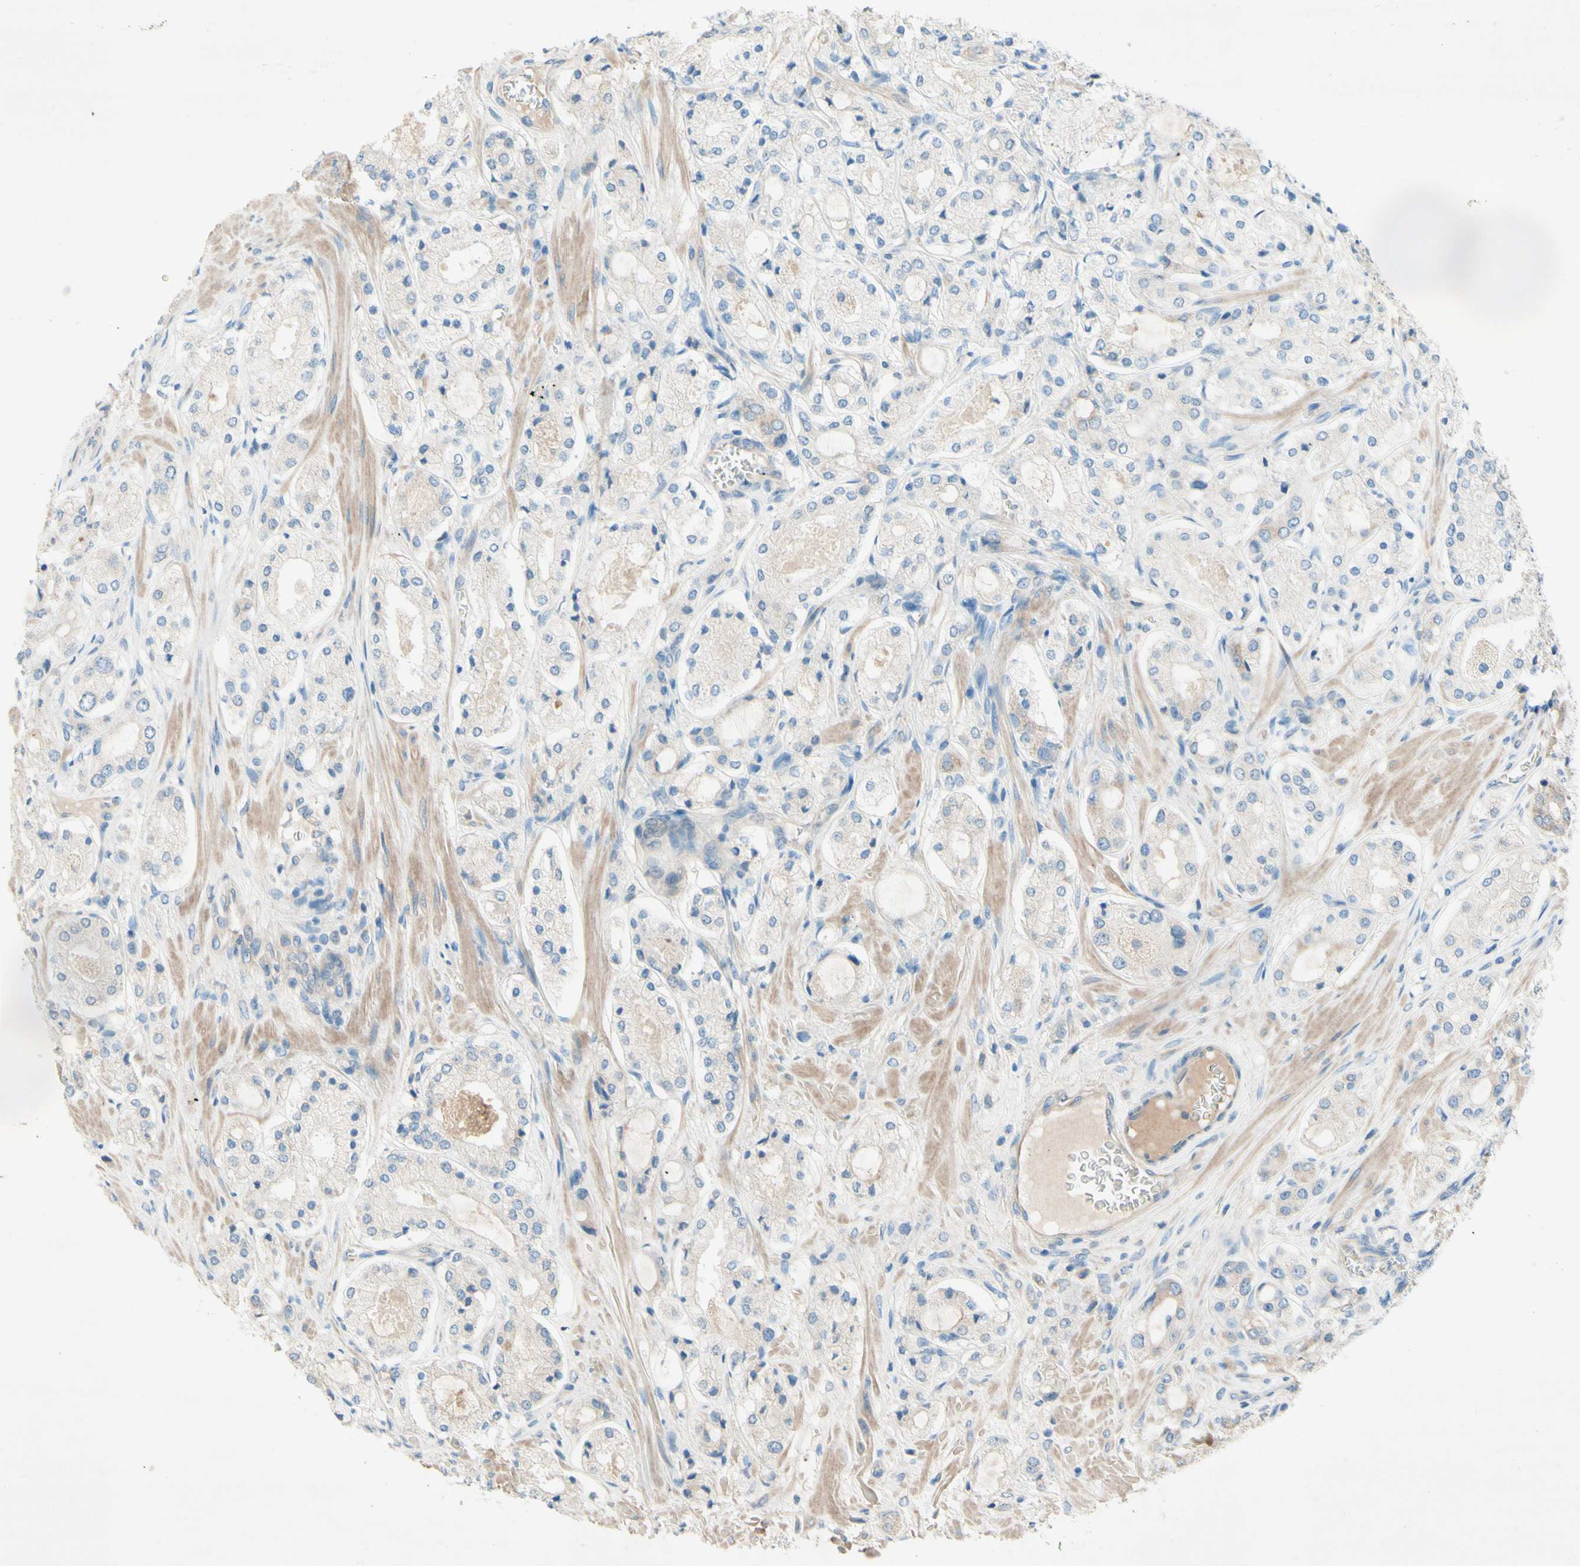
{"staining": {"intensity": "moderate", "quantity": "25%-75%", "location": "cytoplasmic/membranous"}, "tissue": "prostate cancer", "cell_type": "Tumor cells", "image_type": "cancer", "snomed": [{"axis": "morphology", "description": "Adenocarcinoma, High grade"}, {"axis": "topography", "description": "Prostate"}], "caption": "The photomicrograph exhibits immunohistochemical staining of prostate cancer. There is moderate cytoplasmic/membranous staining is present in about 25%-75% of tumor cells.", "gene": "IL2", "patient": {"sex": "male", "age": 65}}